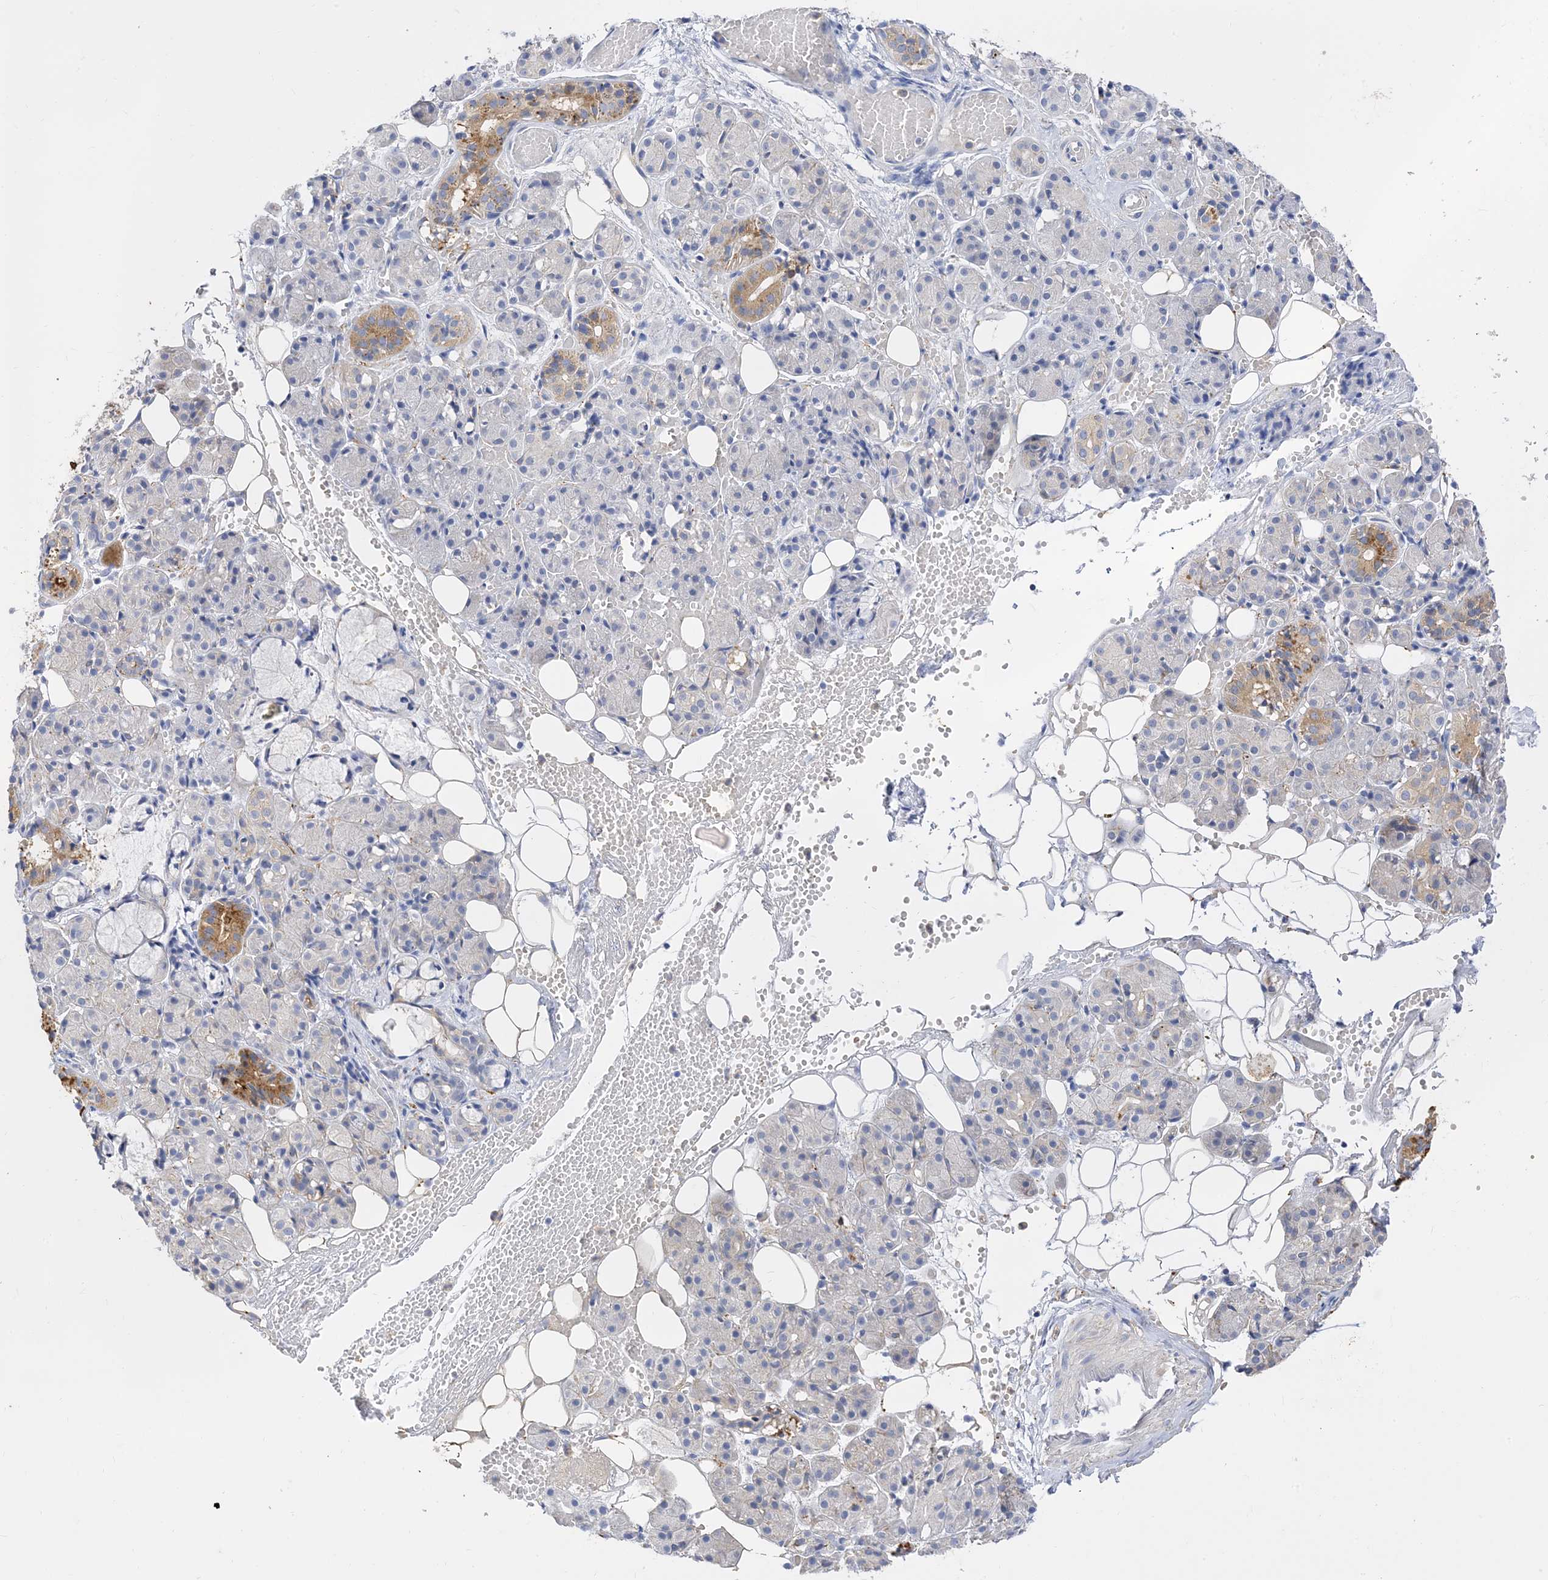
{"staining": {"intensity": "moderate", "quantity": "<25%", "location": "cytoplasmic/membranous"}, "tissue": "salivary gland", "cell_type": "Glandular cells", "image_type": "normal", "snomed": [{"axis": "morphology", "description": "Normal tissue, NOS"}, {"axis": "topography", "description": "Salivary gland"}], "caption": "The image shows immunohistochemical staining of unremarkable salivary gland. There is moderate cytoplasmic/membranous positivity is seen in approximately <25% of glandular cells. (DAB (3,3'-diaminobenzidine) IHC, brown staining for protein, blue staining for nuclei).", "gene": "ARV1", "patient": {"sex": "male", "age": 63}}